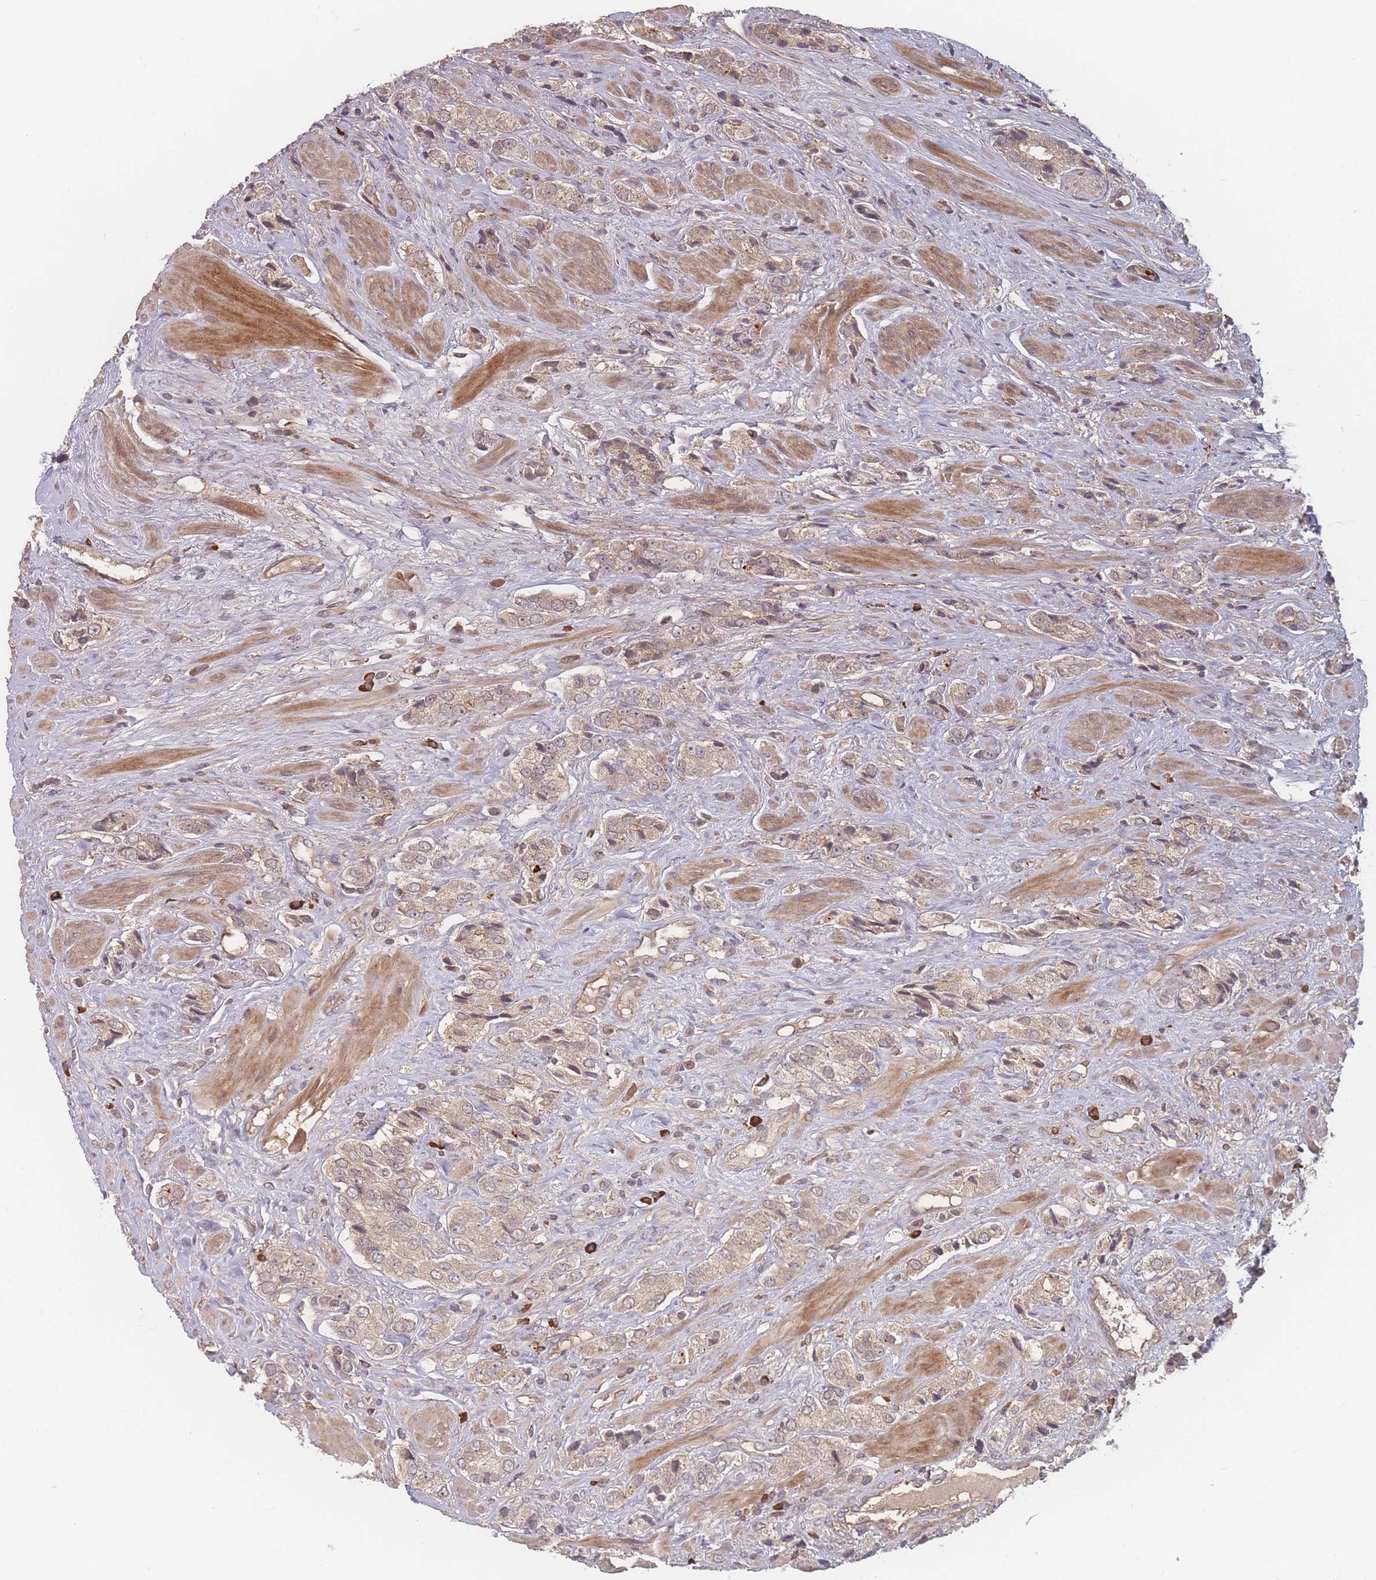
{"staining": {"intensity": "weak", "quantity": "25%-75%", "location": "cytoplasmic/membranous"}, "tissue": "prostate cancer", "cell_type": "Tumor cells", "image_type": "cancer", "snomed": [{"axis": "morphology", "description": "Adenocarcinoma, High grade"}, {"axis": "topography", "description": "Prostate and seminal vesicle, NOS"}], "caption": "The photomicrograph displays a brown stain indicating the presence of a protein in the cytoplasmic/membranous of tumor cells in prostate cancer.", "gene": "HAGH", "patient": {"sex": "male", "age": 64}}